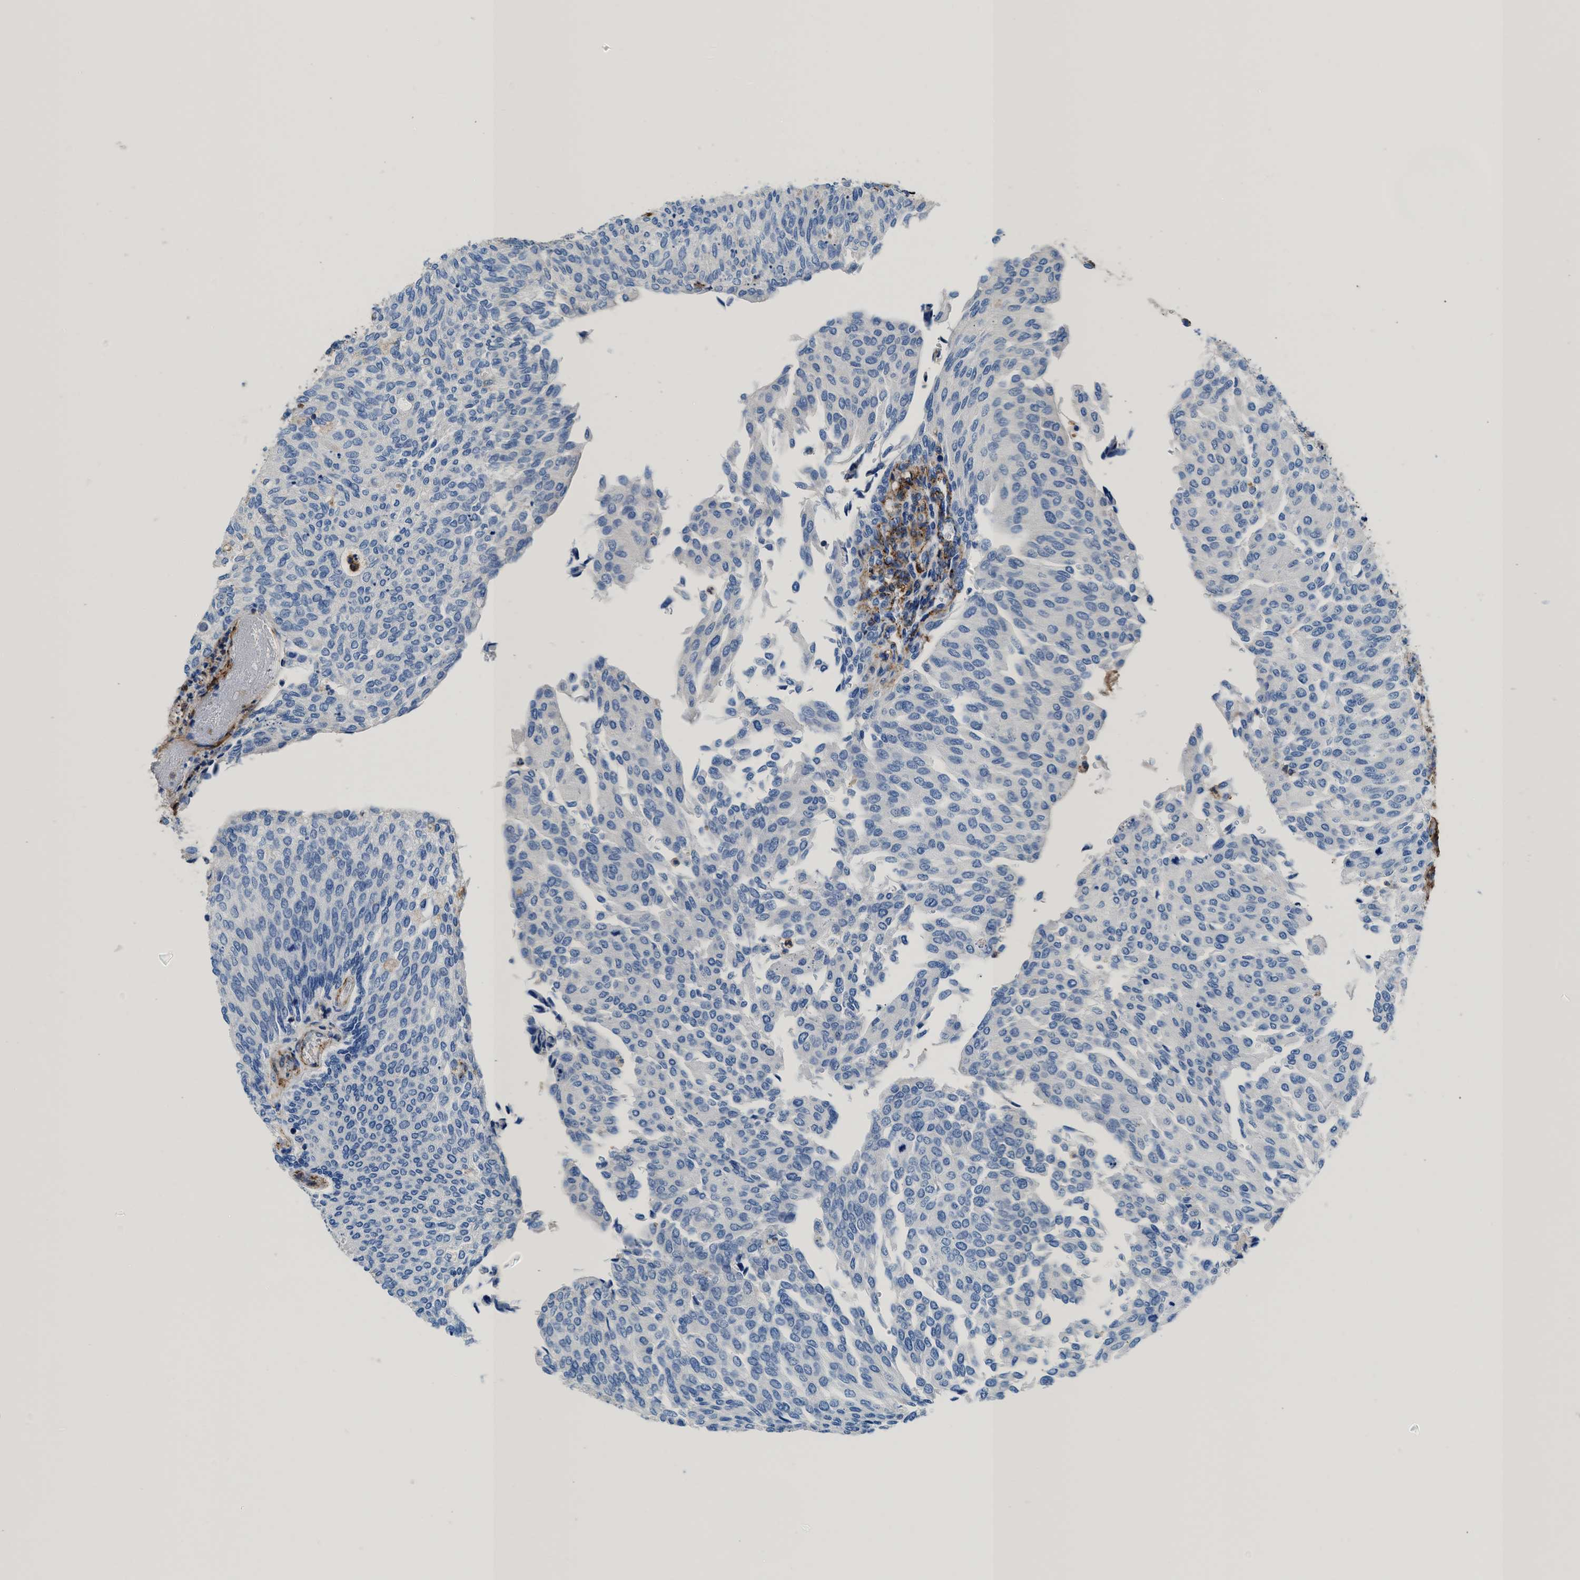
{"staining": {"intensity": "negative", "quantity": "none", "location": "none"}, "tissue": "urothelial cancer", "cell_type": "Tumor cells", "image_type": "cancer", "snomed": [{"axis": "morphology", "description": "Urothelial carcinoma, Low grade"}, {"axis": "topography", "description": "Urinary bladder"}], "caption": "The micrograph reveals no significant positivity in tumor cells of low-grade urothelial carcinoma.", "gene": "KCNQ4", "patient": {"sex": "female", "age": 79}}